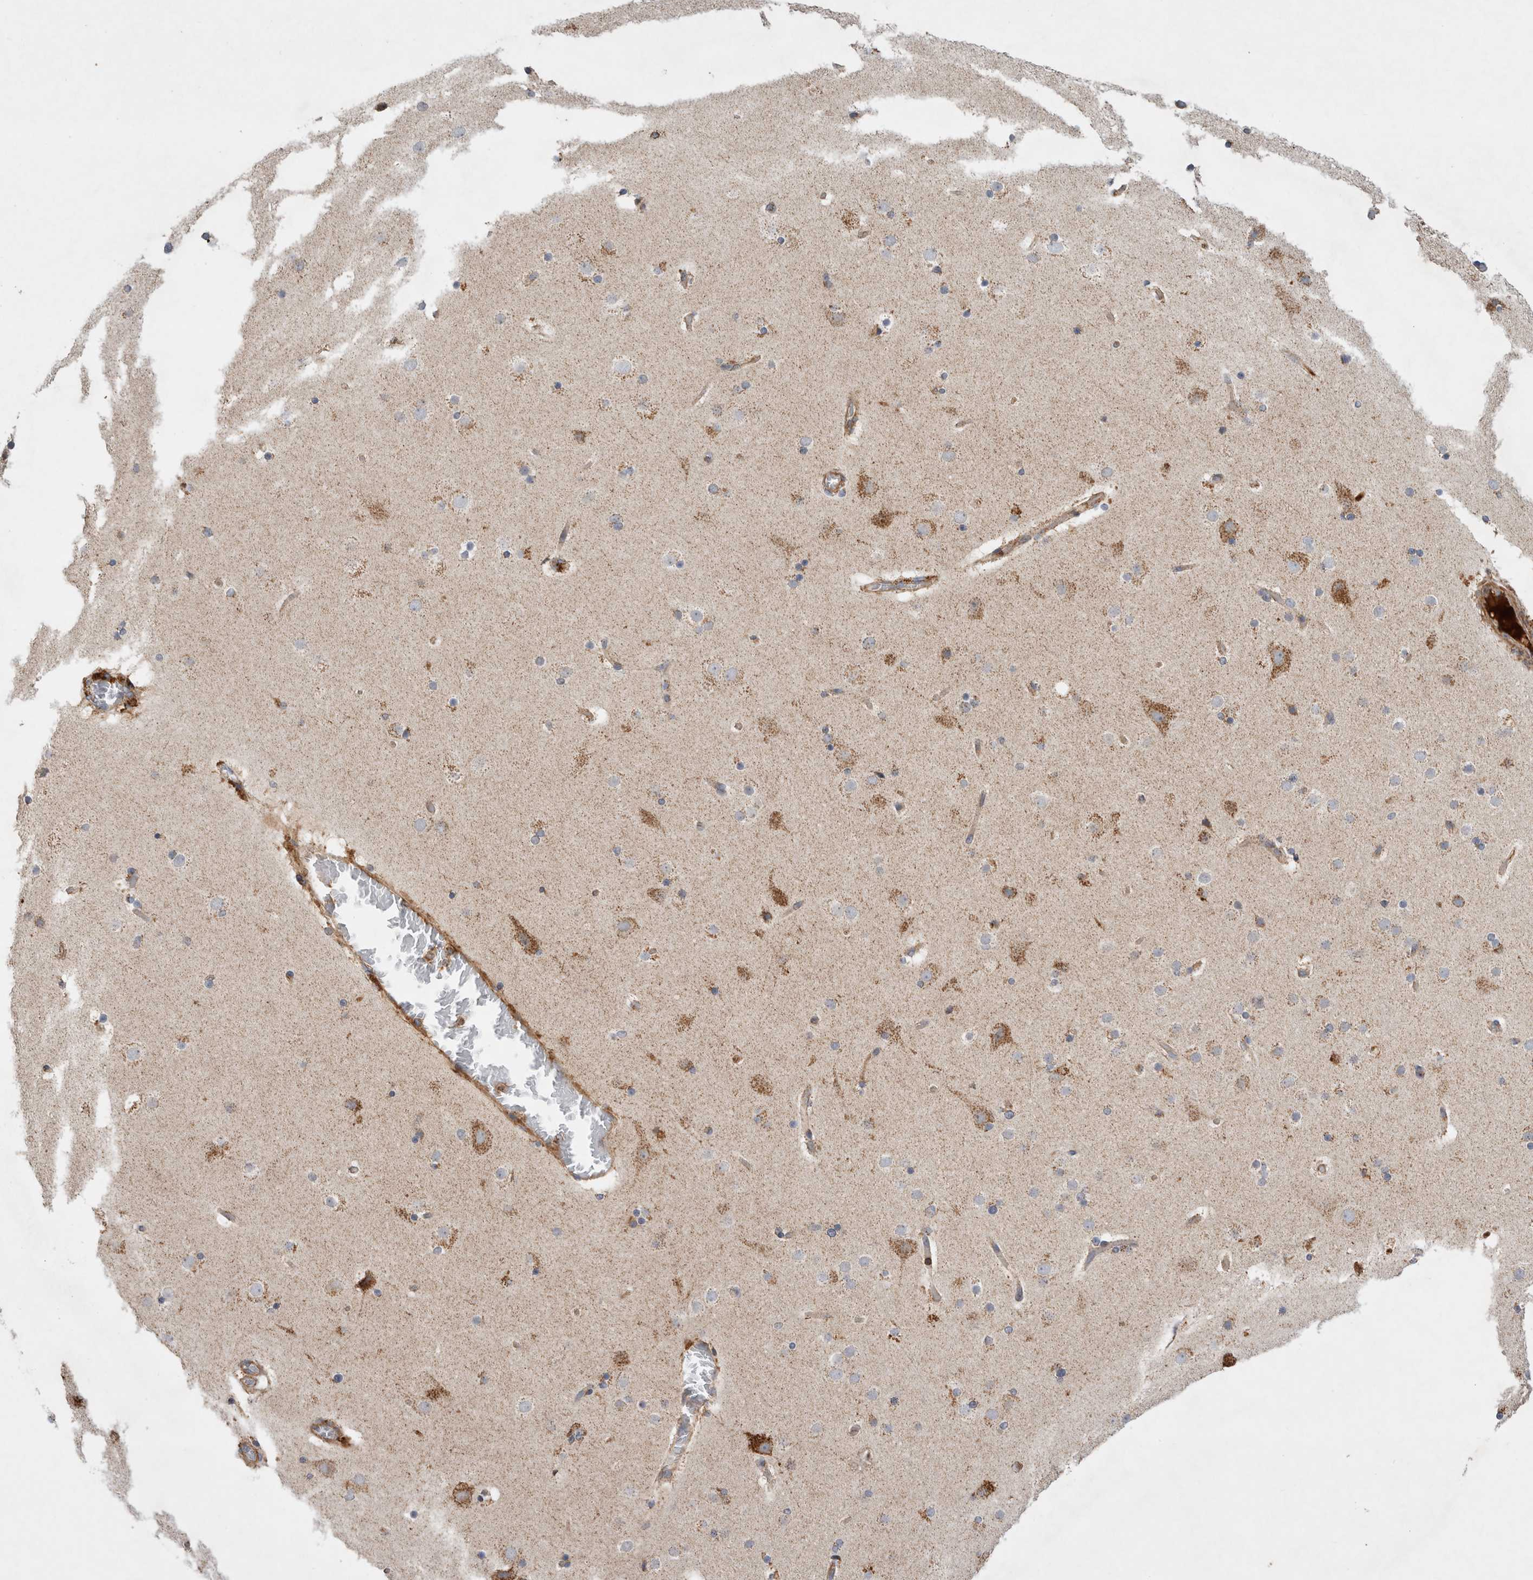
{"staining": {"intensity": "moderate", "quantity": ">75%", "location": "cytoplasmic/membranous"}, "tissue": "cerebral cortex", "cell_type": "Endothelial cells", "image_type": "normal", "snomed": [{"axis": "morphology", "description": "Normal tissue, NOS"}, {"axis": "topography", "description": "Cerebral cortex"}], "caption": "Immunohistochemistry of normal human cerebral cortex shows medium levels of moderate cytoplasmic/membranous positivity in about >75% of endothelial cells.", "gene": "MRPS28", "patient": {"sex": "male", "age": 57}}